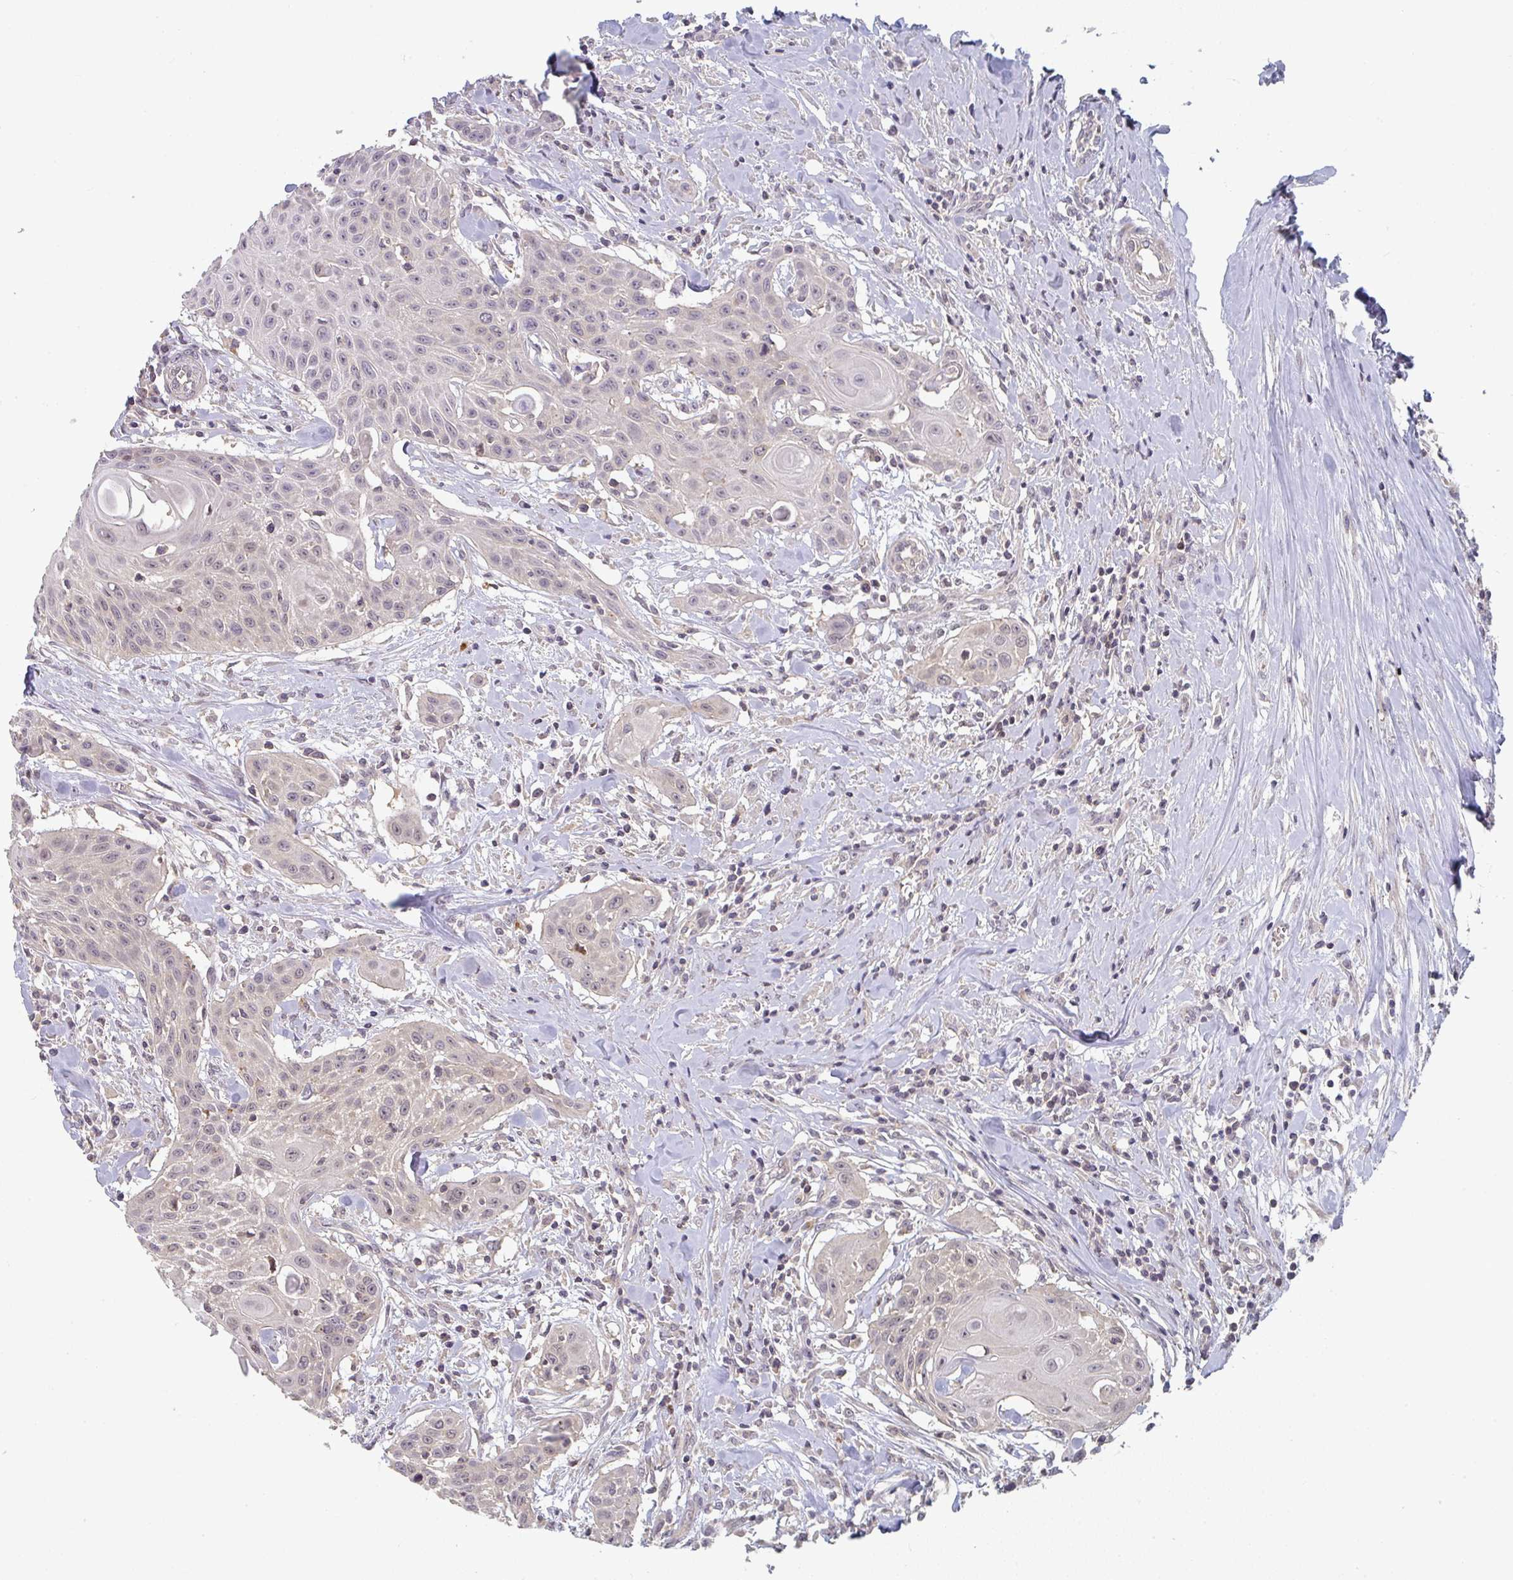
{"staining": {"intensity": "weak", "quantity": "<25%", "location": "cytoplasmic/membranous"}, "tissue": "head and neck cancer", "cell_type": "Tumor cells", "image_type": "cancer", "snomed": [{"axis": "morphology", "description": "Squamous cell carcinoma, NOS"}, {"axis": "topography", "description": "Lymph node"}, {"axis": "topography", "description": "Salivary gland"}, {"axis": "topography", "description": "Head-Neck"}], "caption": "A histopathology image of human head and neck squamous cell carcinoma is negative for staining in tumor cells.", "gene": "RANGRF", "patient": {"sex": "female", "age": 74}}